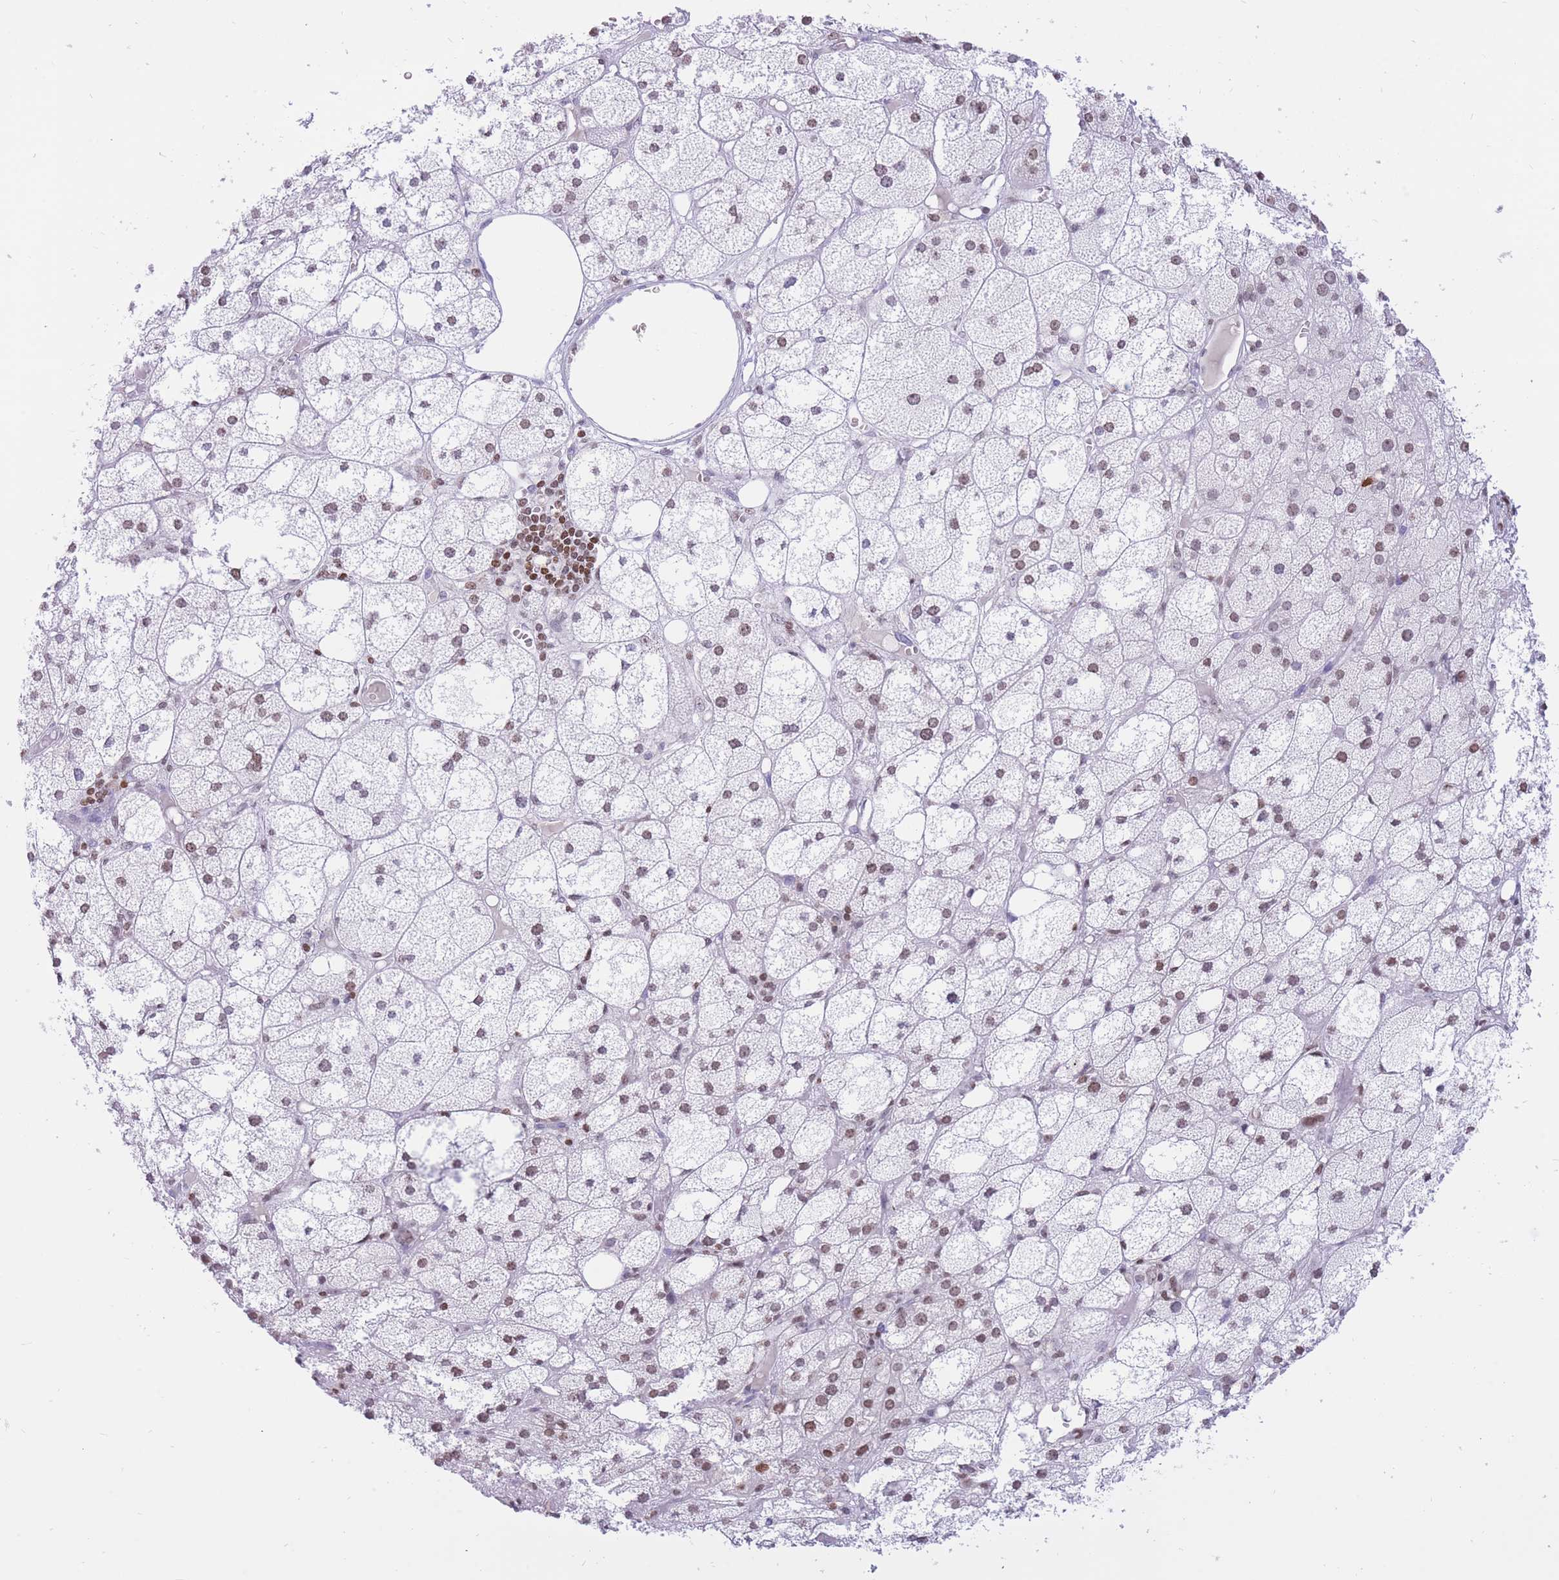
{"staining": {"intensity": "weak", "quantity": "25%-75%", "location": "nuclear"}, "tissue": "adrenal gland", "cell_type": "Glandular cells", "image_type": "normal", "snomed": [{"axis": "morphology", "description": "Normal tissue, NOS"}, {"axis": "topography", "description": "Adrenal gland"}], "caption": "A low amount of weak nuclear expression is present in approximately 25%-75% of glandular cells in unremarkable adrenal gland. The staining was performed using DAB (3,3'-diaminobenzidine) to visualize the protein expression in brown, while the nuclei were stained in blue with hematoxylin (Magnification: 20x).", "gene": "HMGN1", "patient": {"sex": "female", "age": 61}}